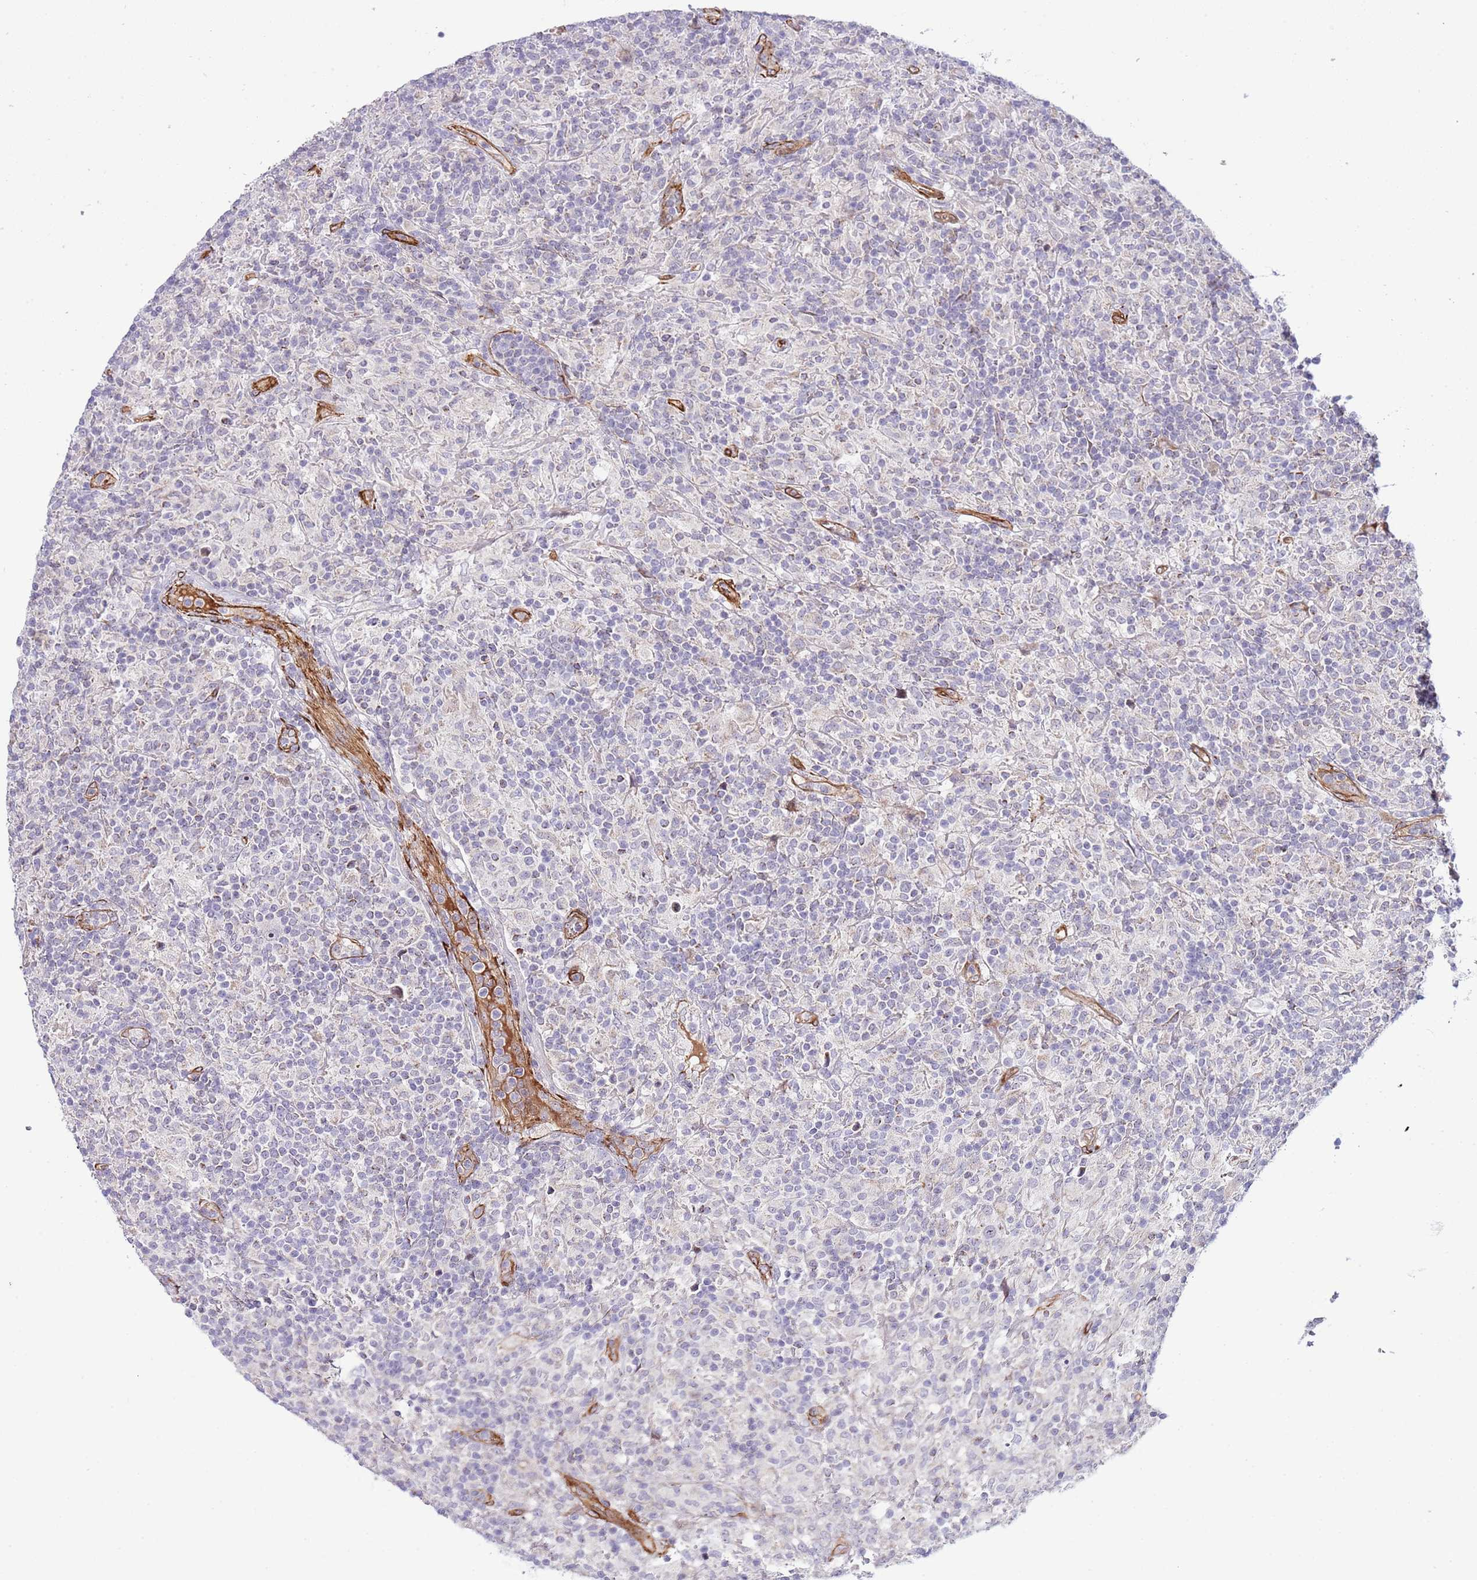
{"staining": {"intensity": "negative", "quantity": "none", "location": "none"}, "tissue": "lymphoma", "cell_type": "Tumor cells", "image_type": "cancer", "snomed": [{"axis": "morphology", "description": "Hodgkin's disease, NOS"}, {"axis": "topography", "description": "Lymph node"}], "caption": "Lymphoma stained for a protein using immunohistochemistry demonstrates no staining tumor cells.", "gene": "NEK3", "patient": {"sex": "male", "age": 70}}